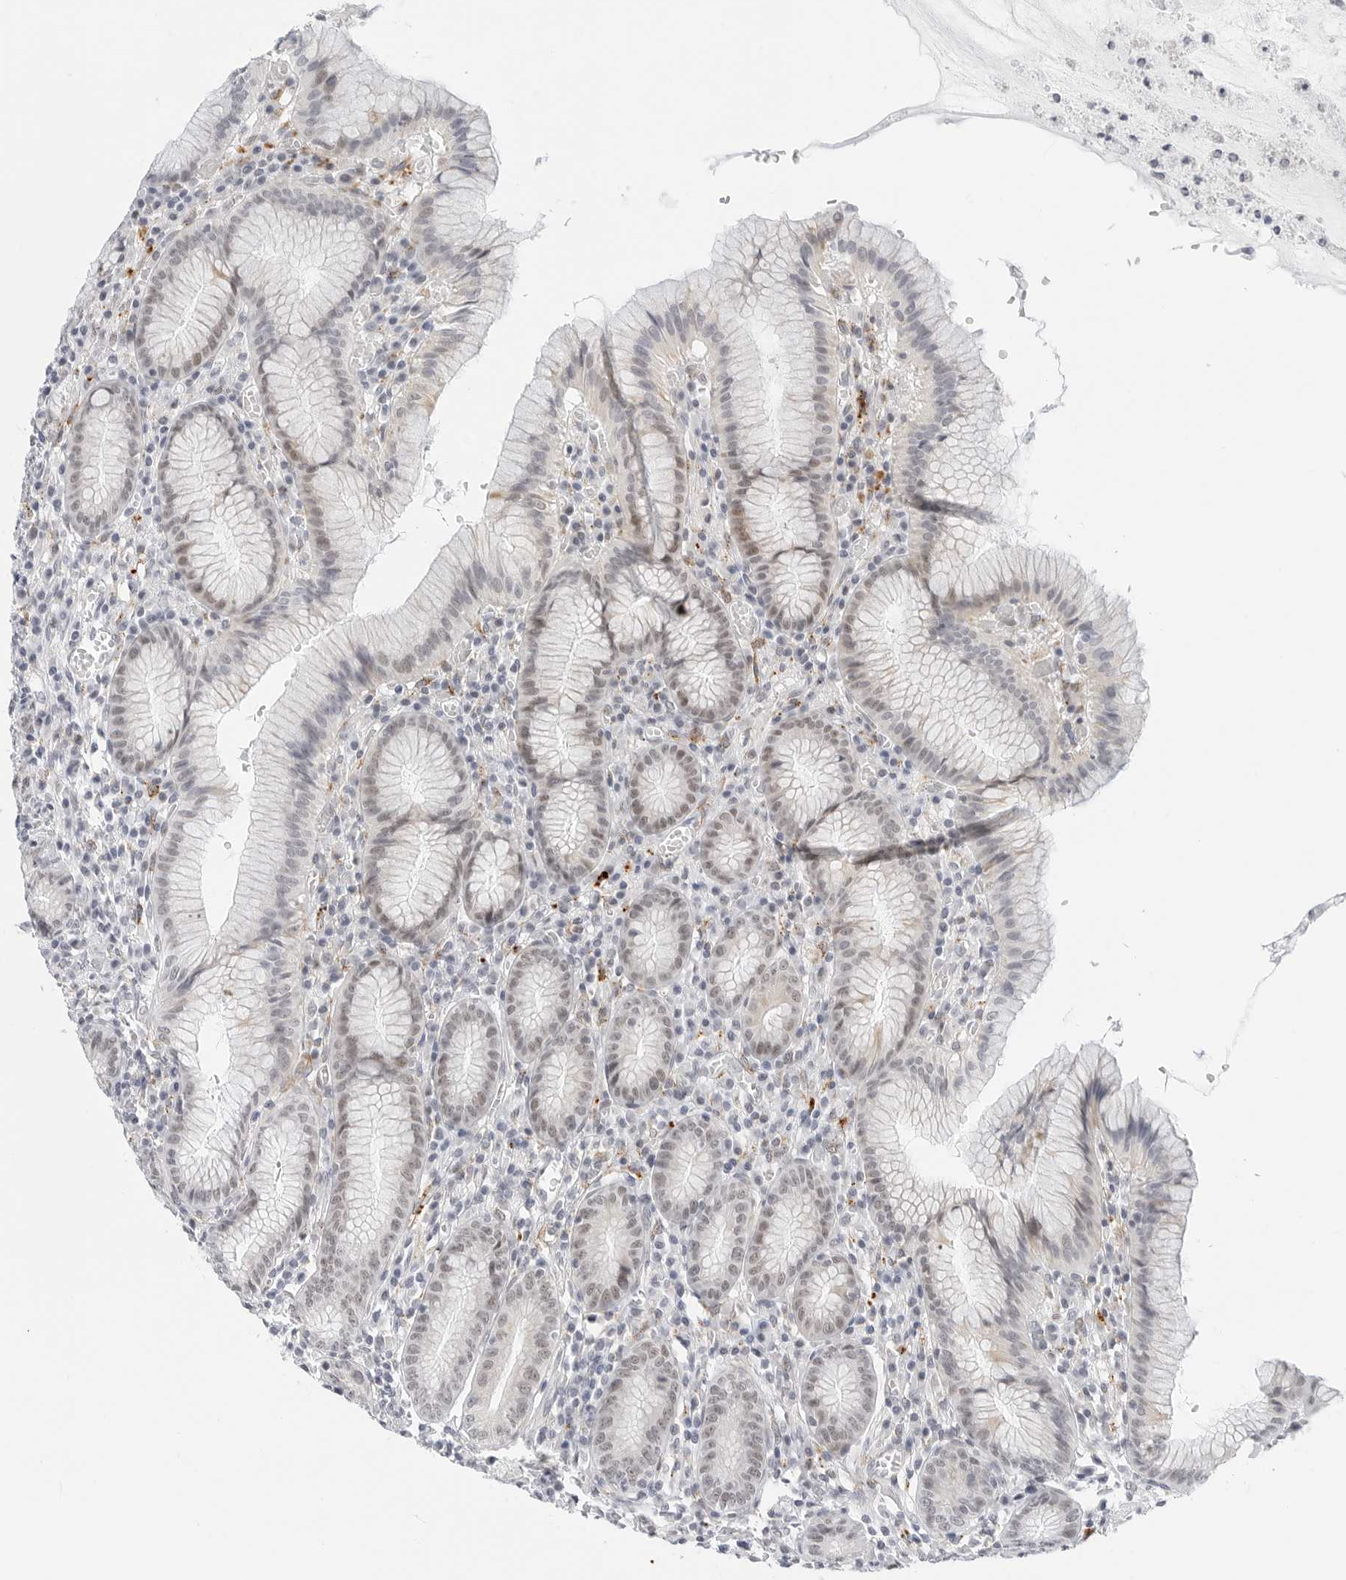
{"staining": {"intensity": "weak", "quantity": "25%-75%", "location": "cytoplasmic/membranous,nuclear"}, "tissue": "stomach", "cell_type": "Glandular cells", "image_type": "normal", "snomed": [{"axis": "morphology", "description": "Normal tissue, NOS"}, {"axis": "topography", "description": "Stomach"}], "caption": "This is a micrograph of immunohistochemistry staining of normal stomach, which shows weak staining in the cytoplasmic/membranous,nuclear of glandular cells.", "gene": "TSEN2", "patient": {"sex": "male", "age": 55}}